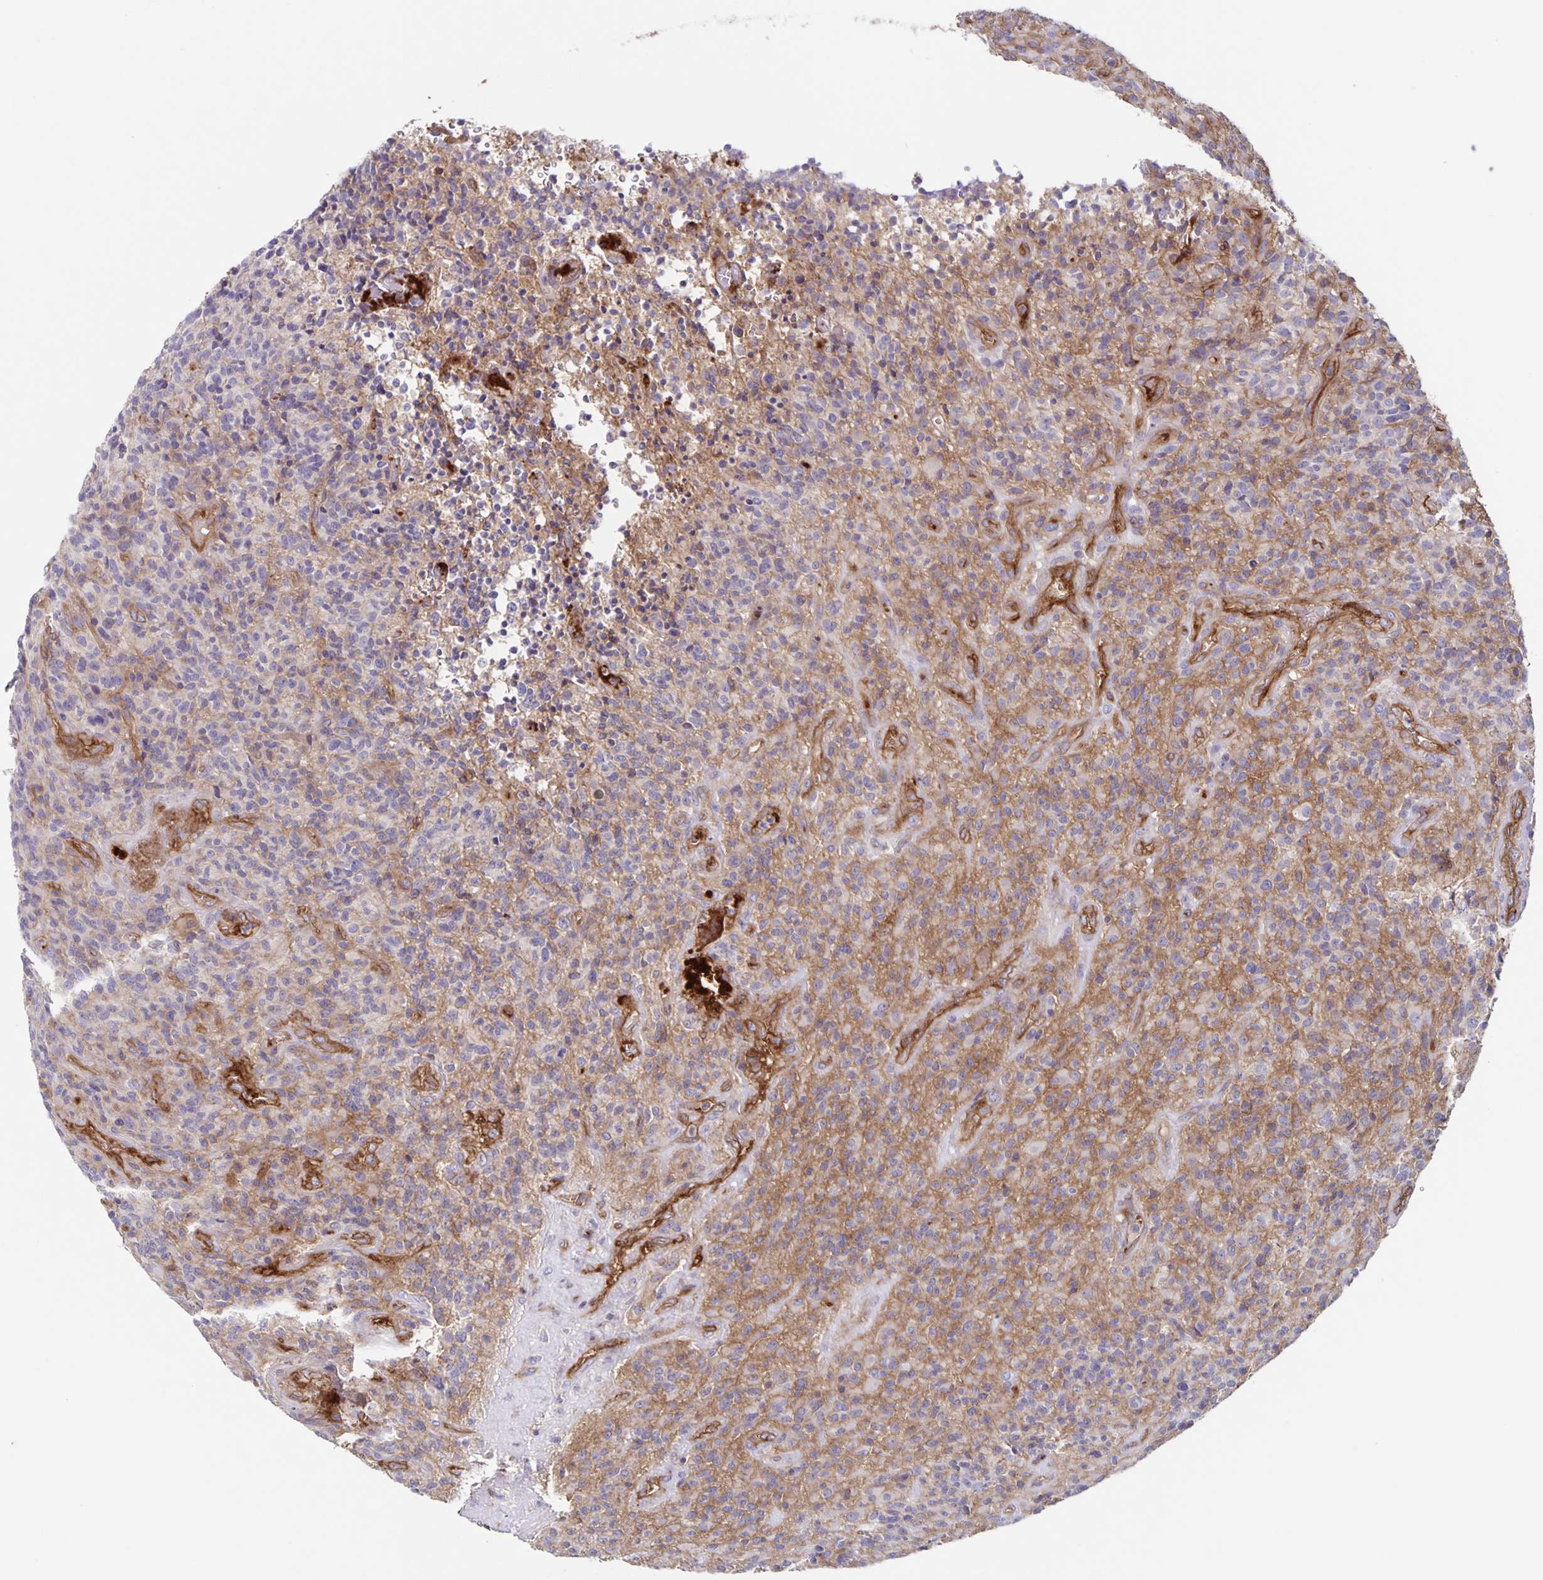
{"staining": {"intensity": "negative", "quantity": "none", "location": "none"}, "tissue": "glioma", "cell_type": "Tumor cells", "image_type": "cancer", "snomed": [{"axis": "morphology", "description": "Glioma, malignant, High grade"}, {"axis": "topography", "description": "Brain"}], "caption": "Immunohistochemistry image of malignant glioma (high-grade) stained for a protein (brown), which exhibits no expression in tumor cells.", "gene": "ITGA2", "patient": {"sex": "male", "age": 76}}